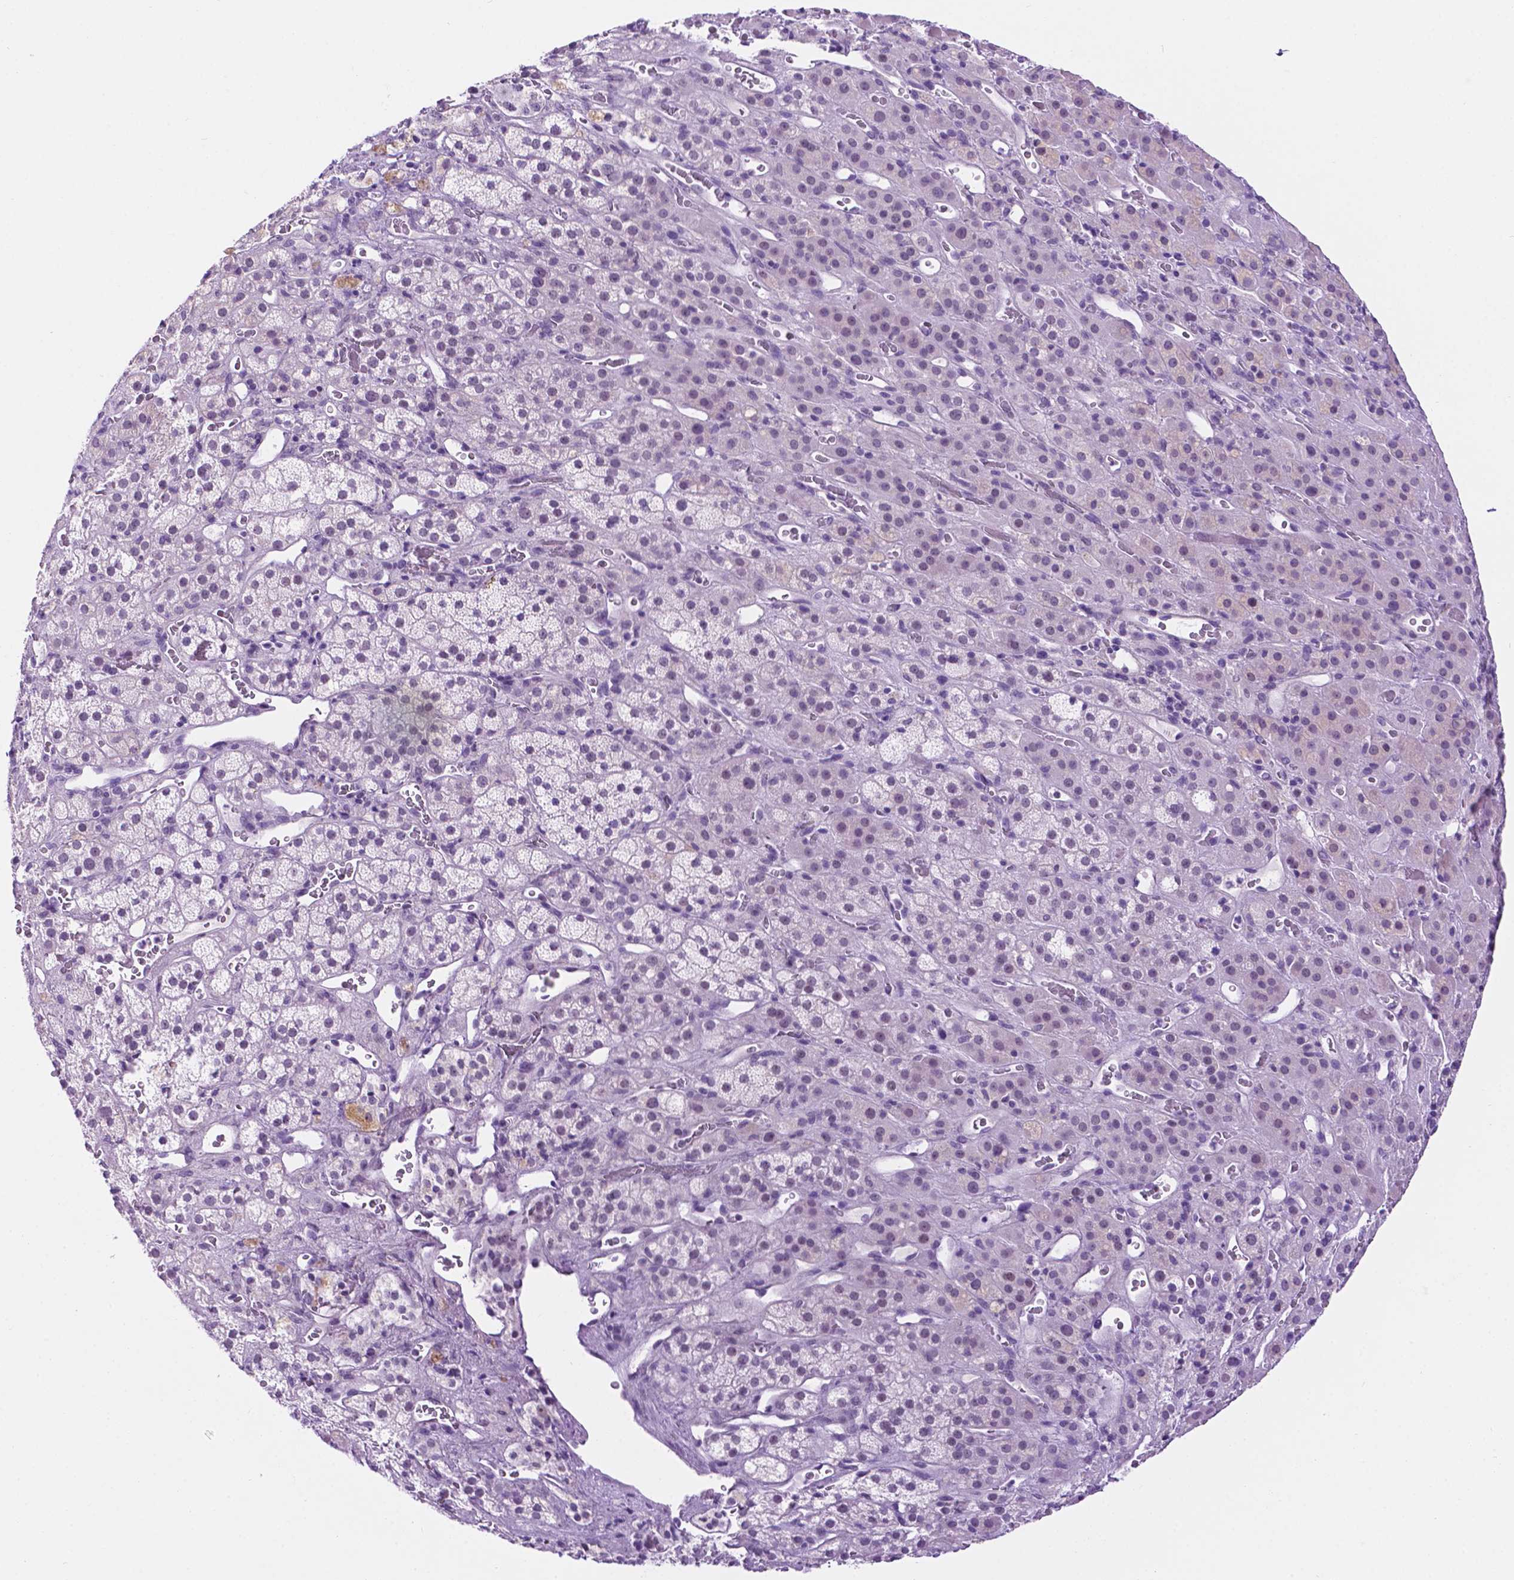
{"staining": {"intensity": "negative", "quantity": "none", "location": "none"}, "tissue": "adrenal gland", "cell_type": "Glandular cells", "image_type": "normal", "snomed": [{"axis": "morphology", "description": "Normal tissue, NOS"}, {"axis": "topography", "description": "Adrenal gland"}], "caption": "Glandular cells are negative for protein expression in normal human adrenal gland. Nuclei are stained in blue.", "gene": "TACSTD2", "patient": {"sex": "male", "age": 57}}